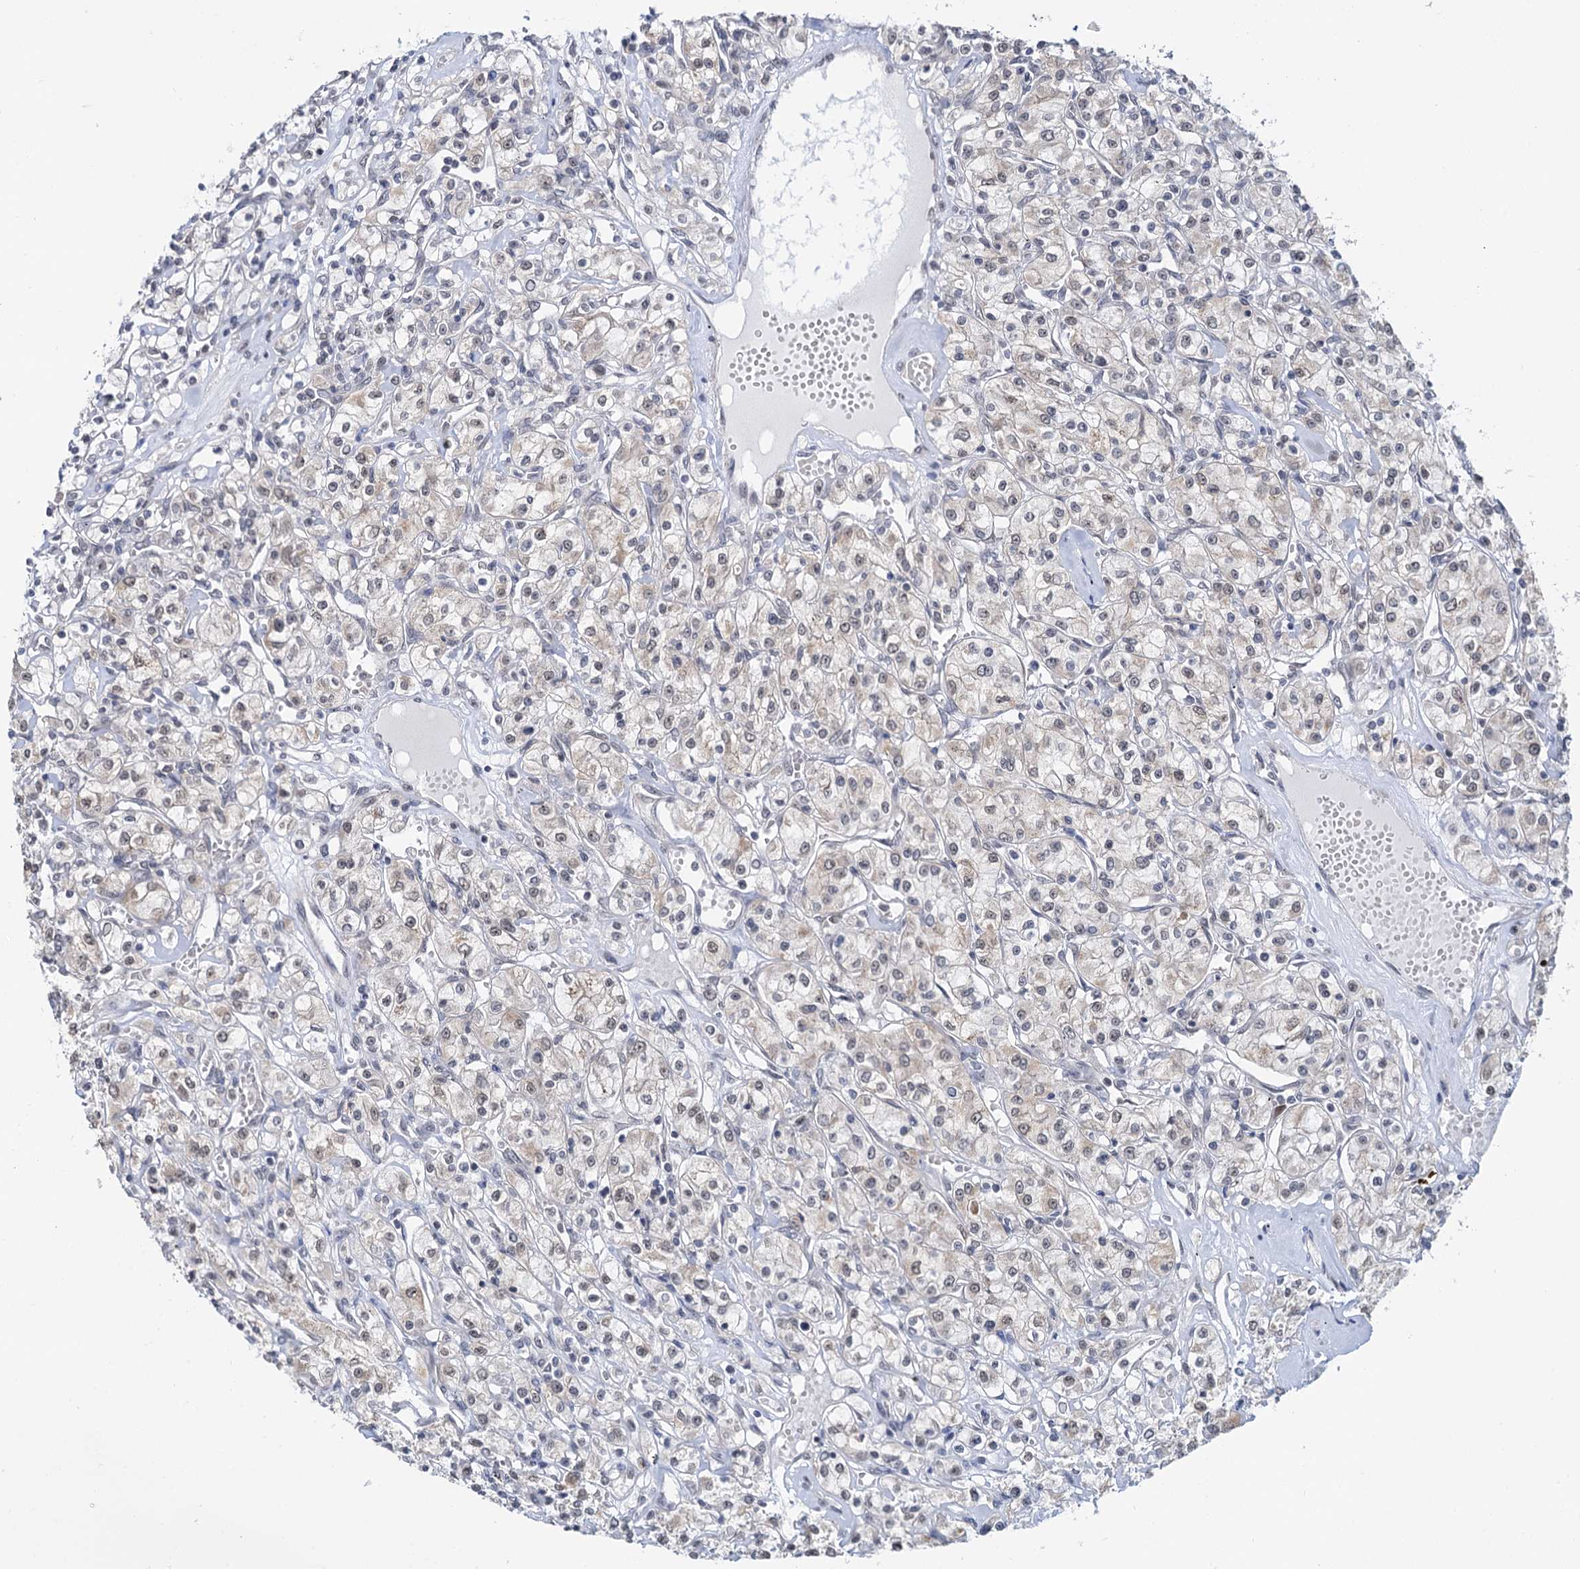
{"staining": {"intensity": "weak", "quantity": "<25%", "location": "cytoplasmic/membranous,nuclear"}, "tissue": "renal cancer", "cell_type": "Tumor cells", "image_type": "cancer", "snomed": [{"axis": "morphology", "description": "Adenocarcinoma, NOS"}, {"axis": "topography", "description": "Kidney"}], "caption": "The photomicrograph displays no significant expression in tumor cells of renal adenocarcinoma.", "gene": "NAT10", "patient": {"sex": "female", "age": 59}}